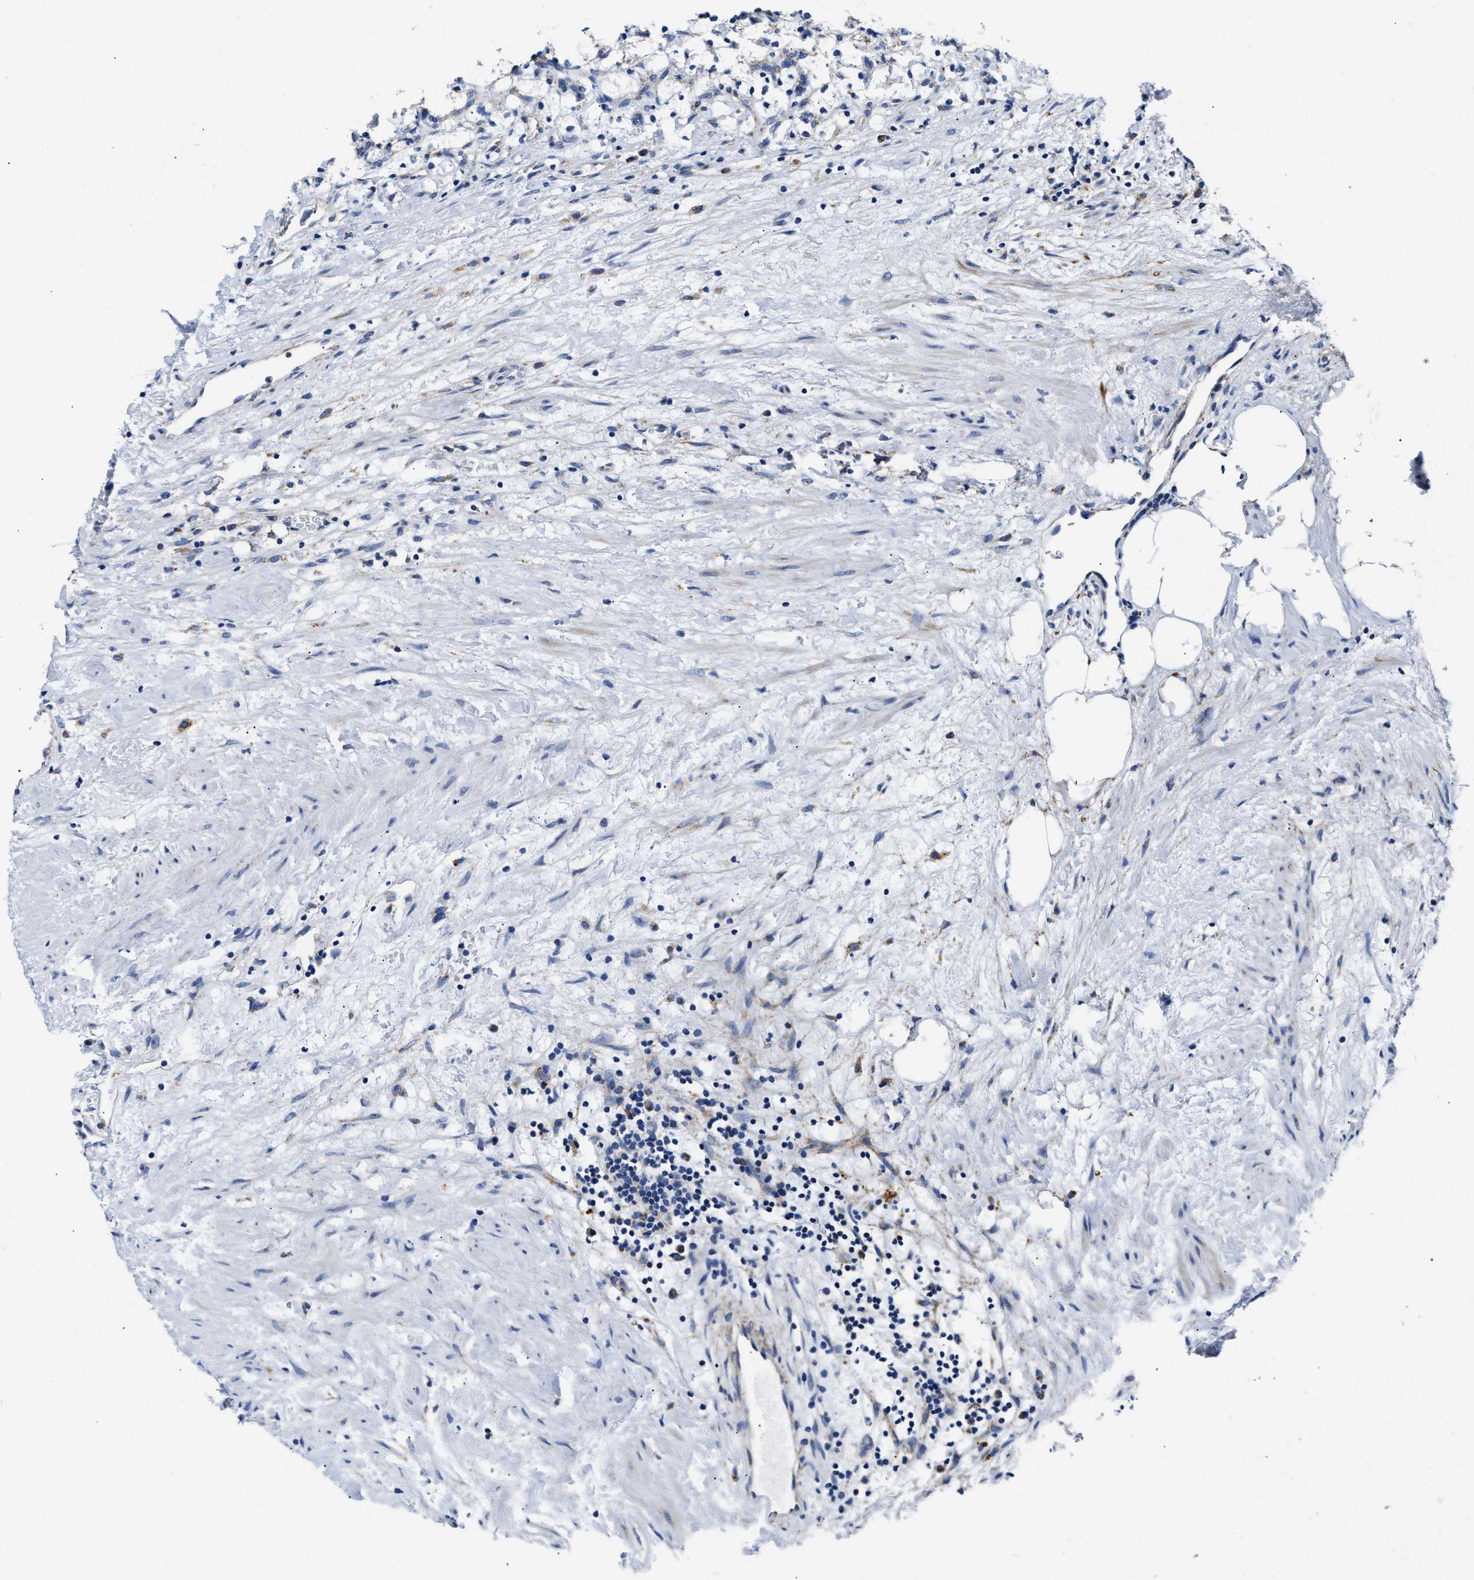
{"staining": {"intensity": "moderate", "quantity": ">75%", "location": "cytoplasmic/membranous"}, "tissue": "renal cancer", "cell_type": "Tumor cells", "image_type": "cancer", "snomed": [{"axis": "morphology", "description": "Adenocarcinoma, NOS"}, {"axis": "topography", "description": "Kidney"}], "caption": "Human renal cancer stained for a protein (brown) exhibits moderate cytoplasmic/membranous positive positivity in about >75% of tumor cells.", "gene": "ACADVL", "patient": {"sex": "female", "age": 69}}